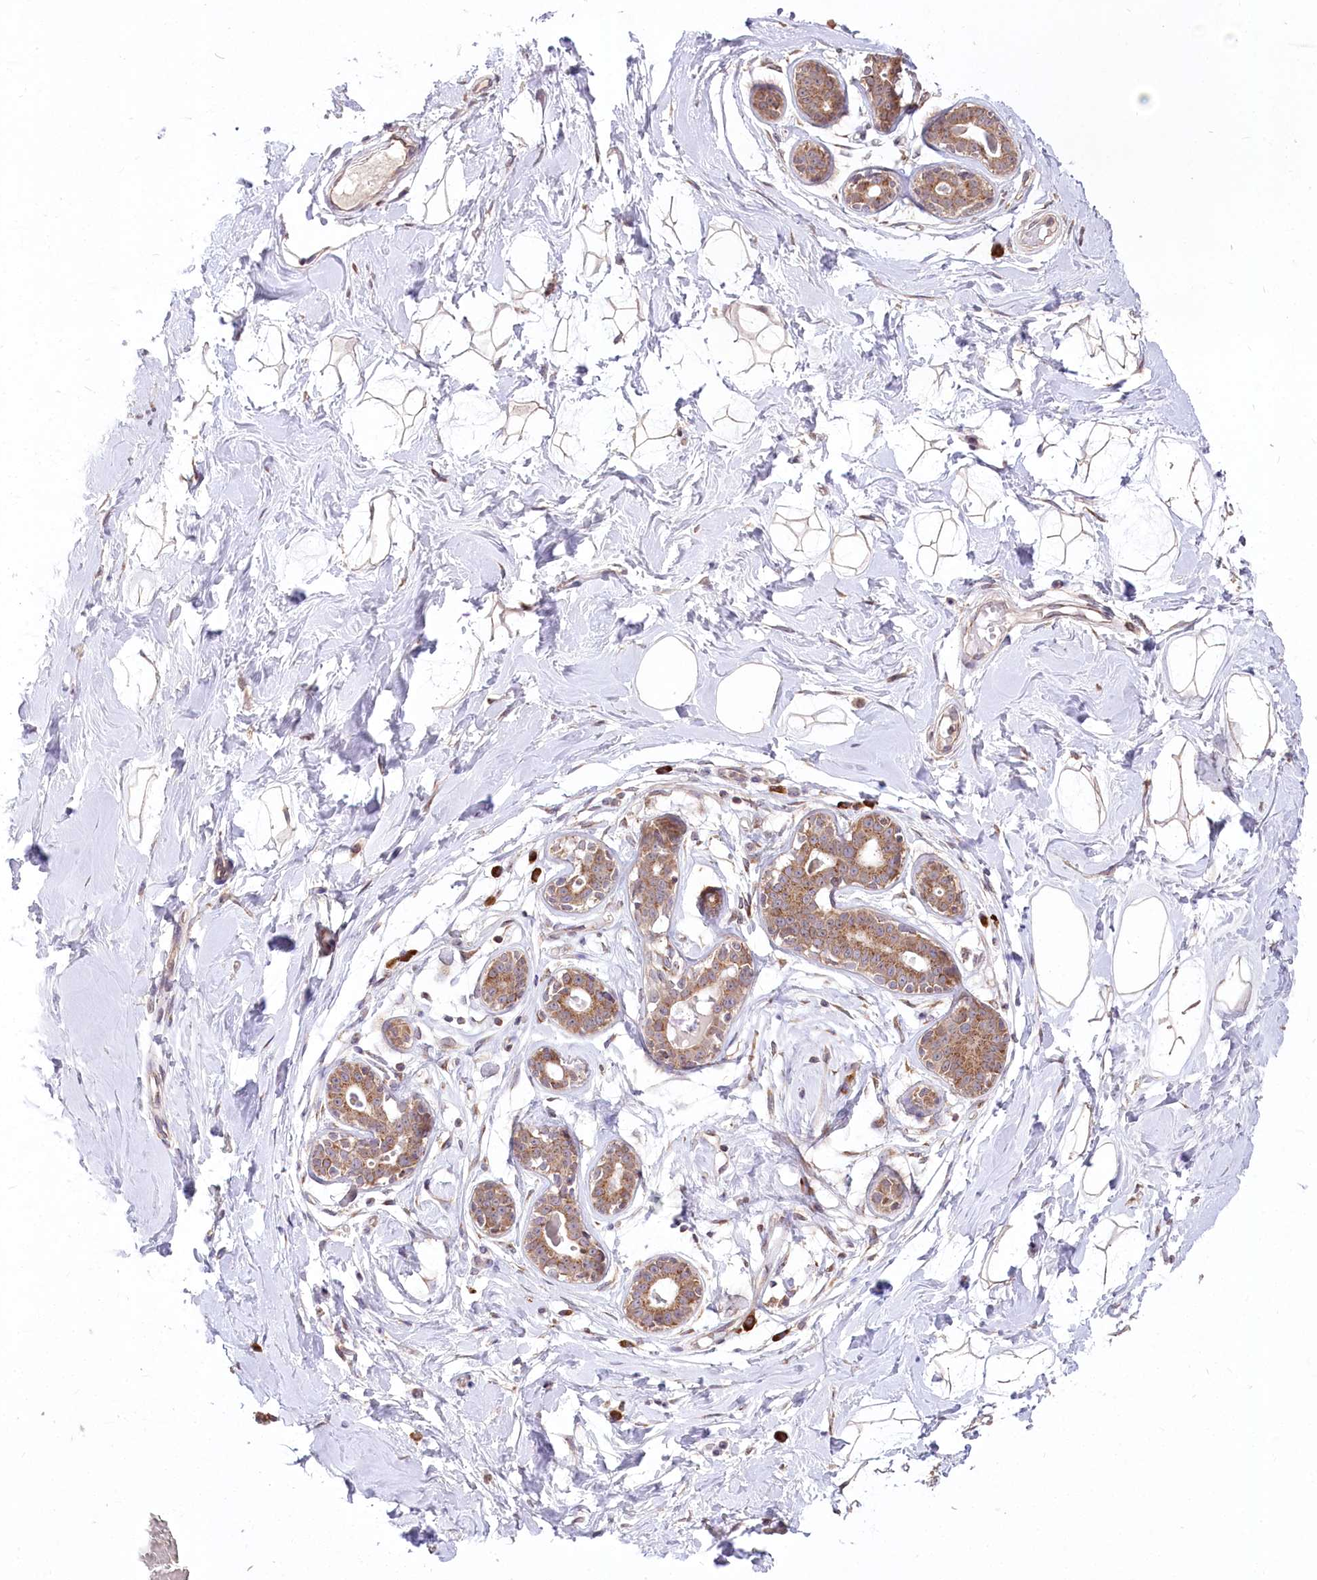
{"staining": {"intensity": "weak", "quantity": "25%-75%", "location": "cytoplasmic/membranous"}, "tissue": "breast", "cell_type": "Adipocytes", "image_type": "normal", "snomed": [{"axis": "morphology", "description": "Normal tissue, NOS"}, {"axis": "morphology", "description": "Adenoma, NOS"}, {"axis": "topography", "description": "Breast"}], "caption": "The photomicrograph reveals immunohistochemical staining of benign breast. There is weak cytoplasmic/membranous expression is identified in approximately 25%-75% of adipocytes.", "gene": "STT3B", "patient": {"sex": "female", "age": 23}}